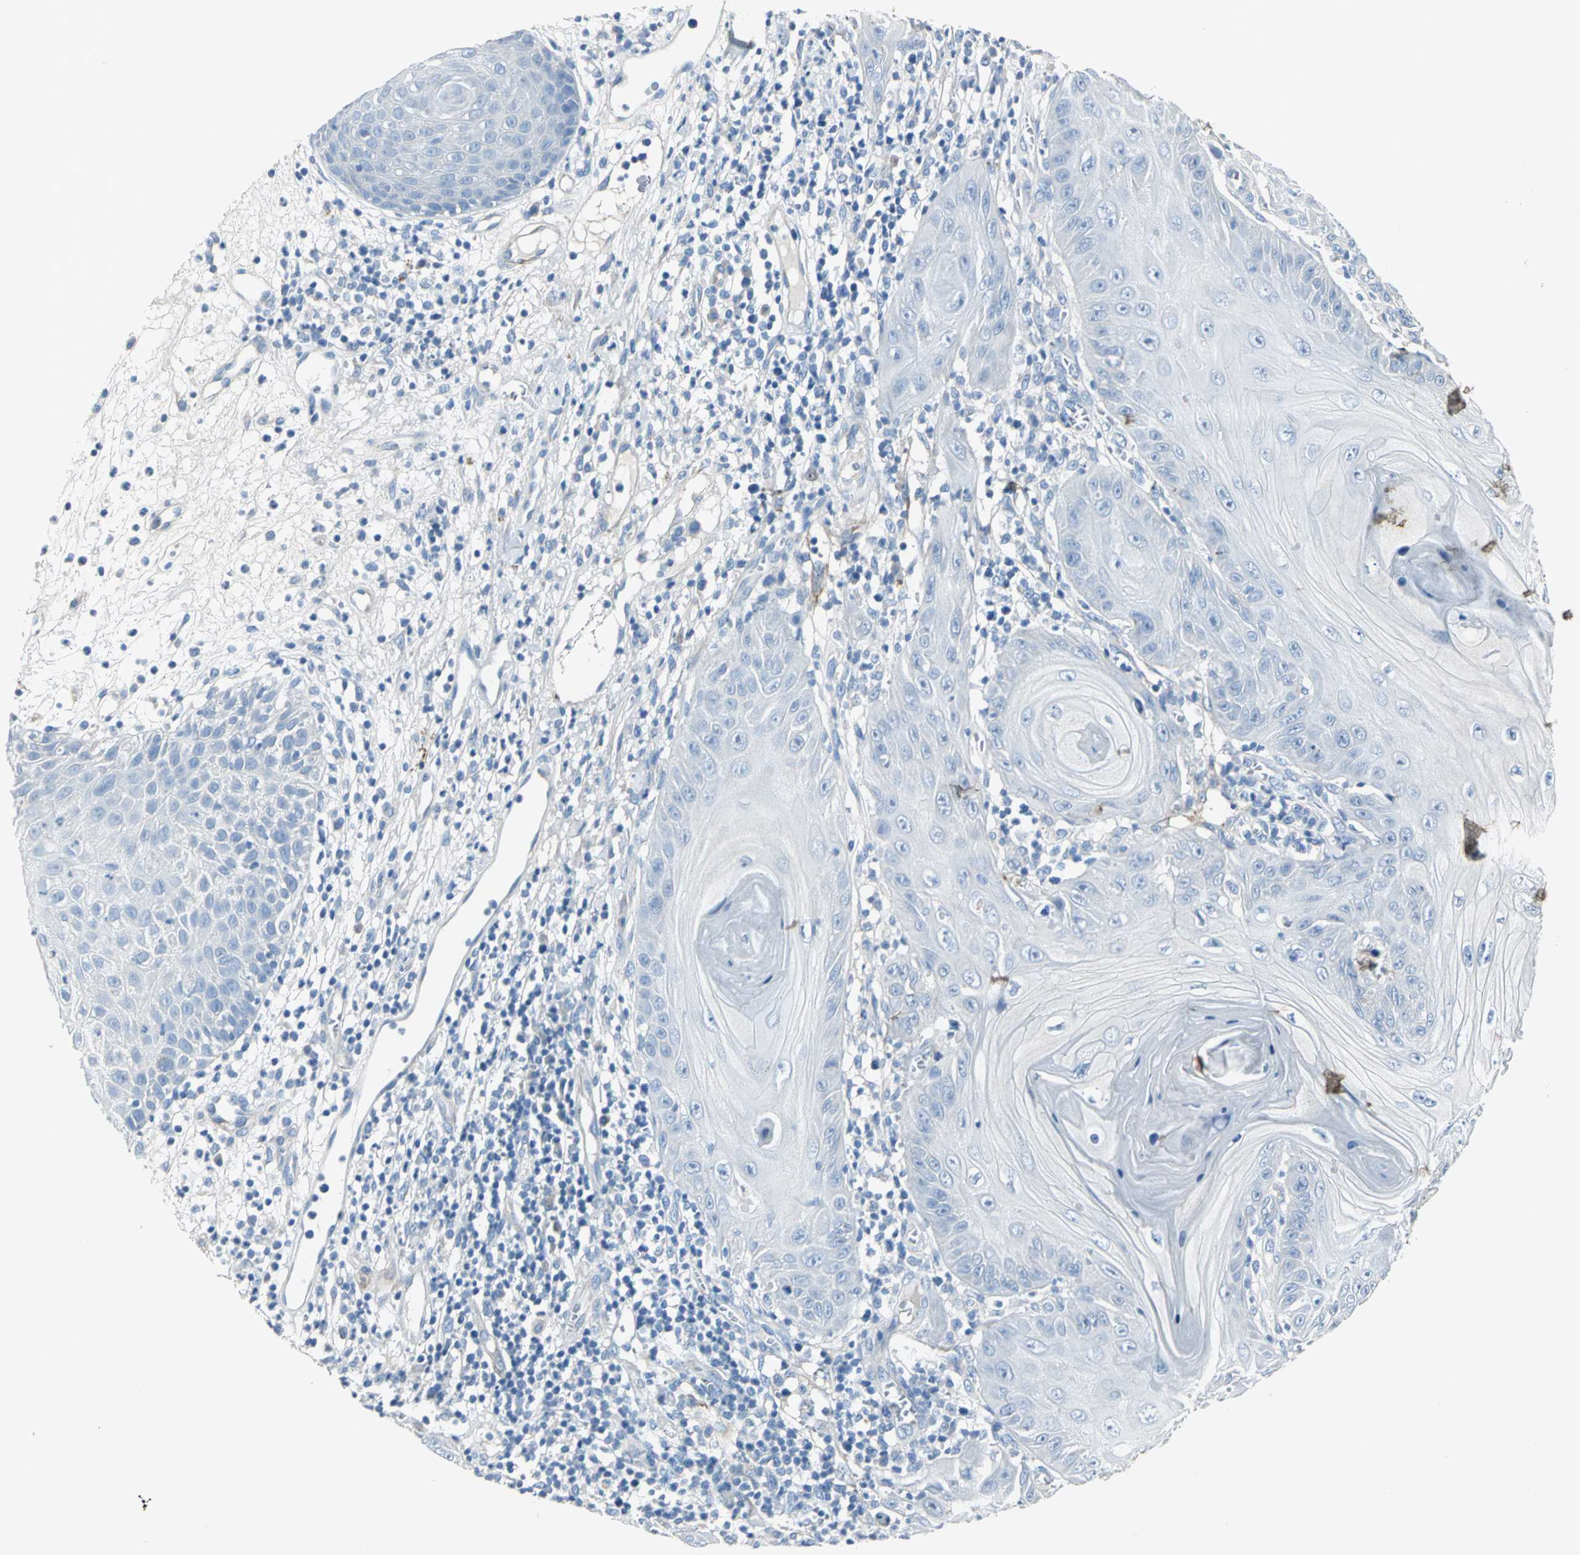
{"staining": {"intensity": "negative", "quantity": "none", "location": "none"}, "tissue": "skin cancer", "cell_type": "Tumor cells", "image_type": "cancer", "snomed": [{"axis": "morphology", "description": "Squamous cell carcinoma, NOS"}, {"axis": "topography", "description": "Skin"}], "caption": "Micrograph shows no significant protein positivity in tumor cells of skin cancer (squamous cell carcinoma). (Stains: DAB (3,3'-diaminobenzidine) immunohistochemistry (IHC) with hematoxylin counter stain, Microscopy: brightfield microscopy at high magnification).", "gene": "EFNB3", "patient": {"sex": "female", "age": 78}}